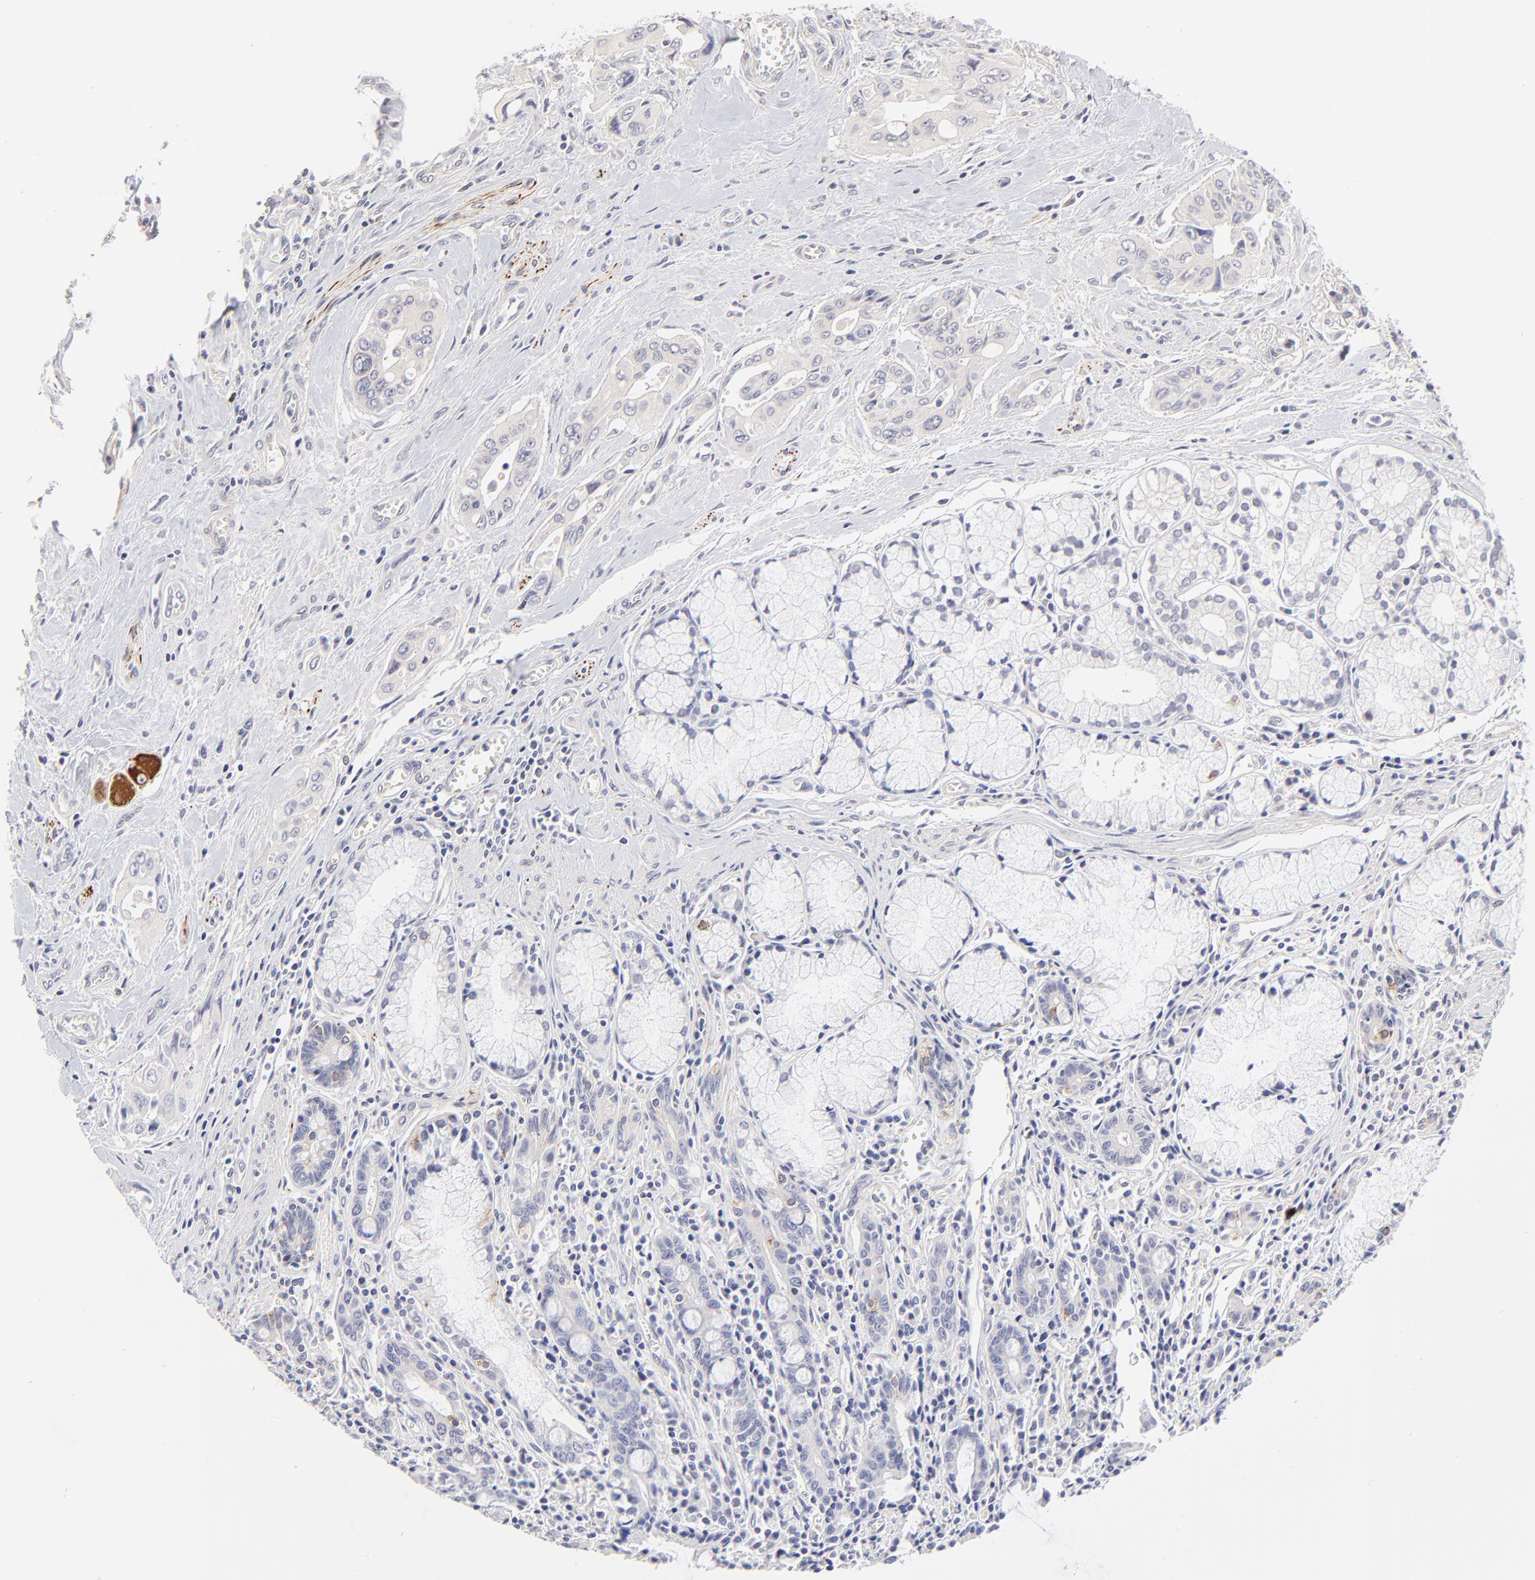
{"staining": {"intensity": "negative", "quantity": "none", "location": "none"}, "tissue": "pancreatic cancer", "cell_type": "Tumor cells", "image_type": "cancer", "snomed": [{"axis": "morphology", "description": "Adenocarcinoma, NOS"}, {"axis": "topography", "description": "Pancreas"}], "caption": "Immunohistochemistry (IHC) of human adenocarcinoma (pancreatic) exhibits no staining in tumor cells. The staining was performed using DAB (3,3'-diaminobenzidine) to visualize the protein expression in brown, while the nuclei were stained in blue with hematoxylin (Magnification: 20x).", "gene": "BTG2", "patient": {"sex": "male", "age": 77}}